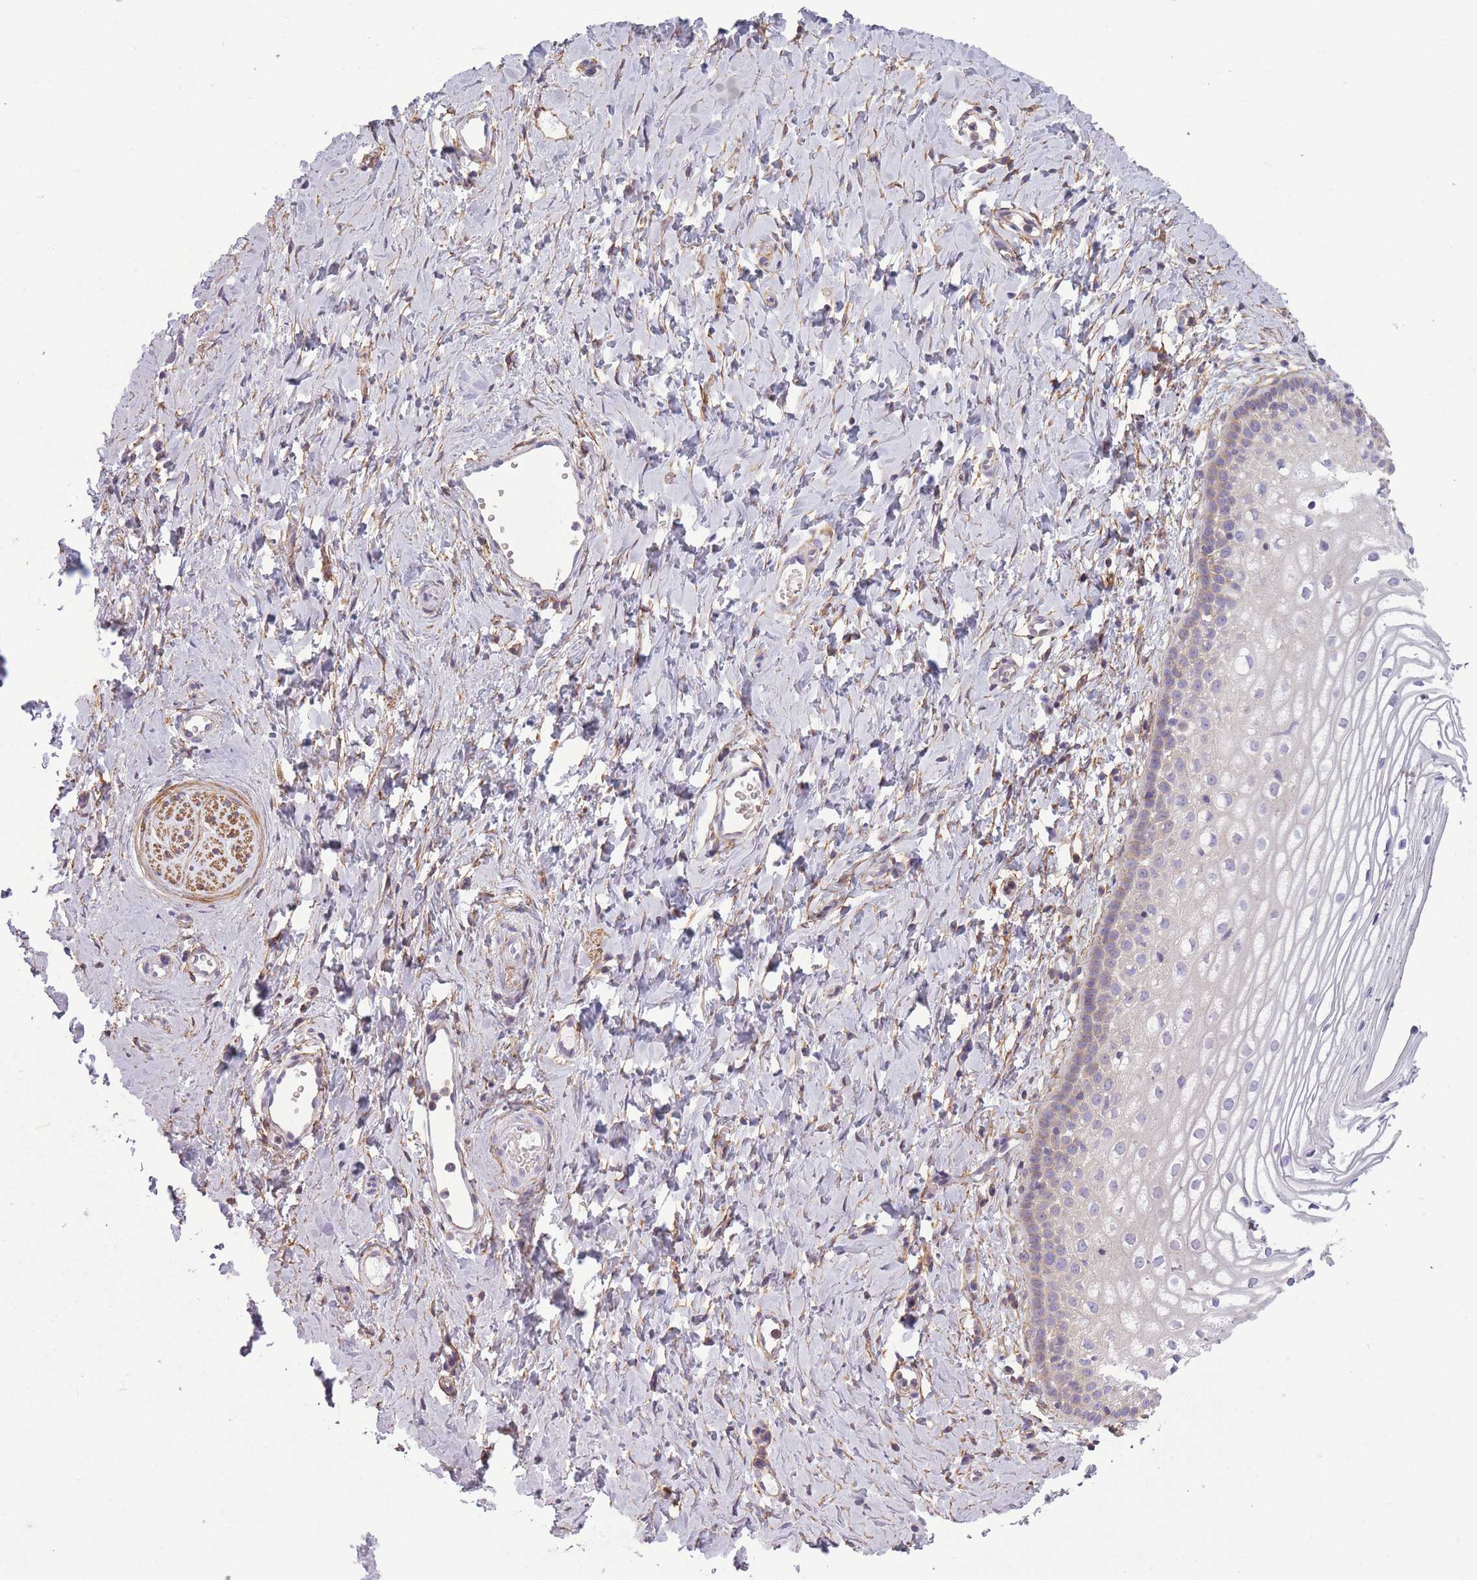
{"staining": {"intensity": "weak", "quantity": "<25%", "location": "cytoplasmic/membranous"}, "tissue": "vagina", "cell_type": "Squamous epithelial cells", "image_type": "normal", "snomed": [{"axis": "morphology", "description": "Normal tissue, NOS"}, {"axis": "topography", "description": "Vagina"}], "caption": "Immunohistochemical staining of normal vagina displays no significant positivity in squamous epithelial cells. (DAB (3,3'-diaminobenzidine) IHC with hematoxylin counter stain).", "gene": "ADD1", "patient": {"sex": "female", "age": 56}}